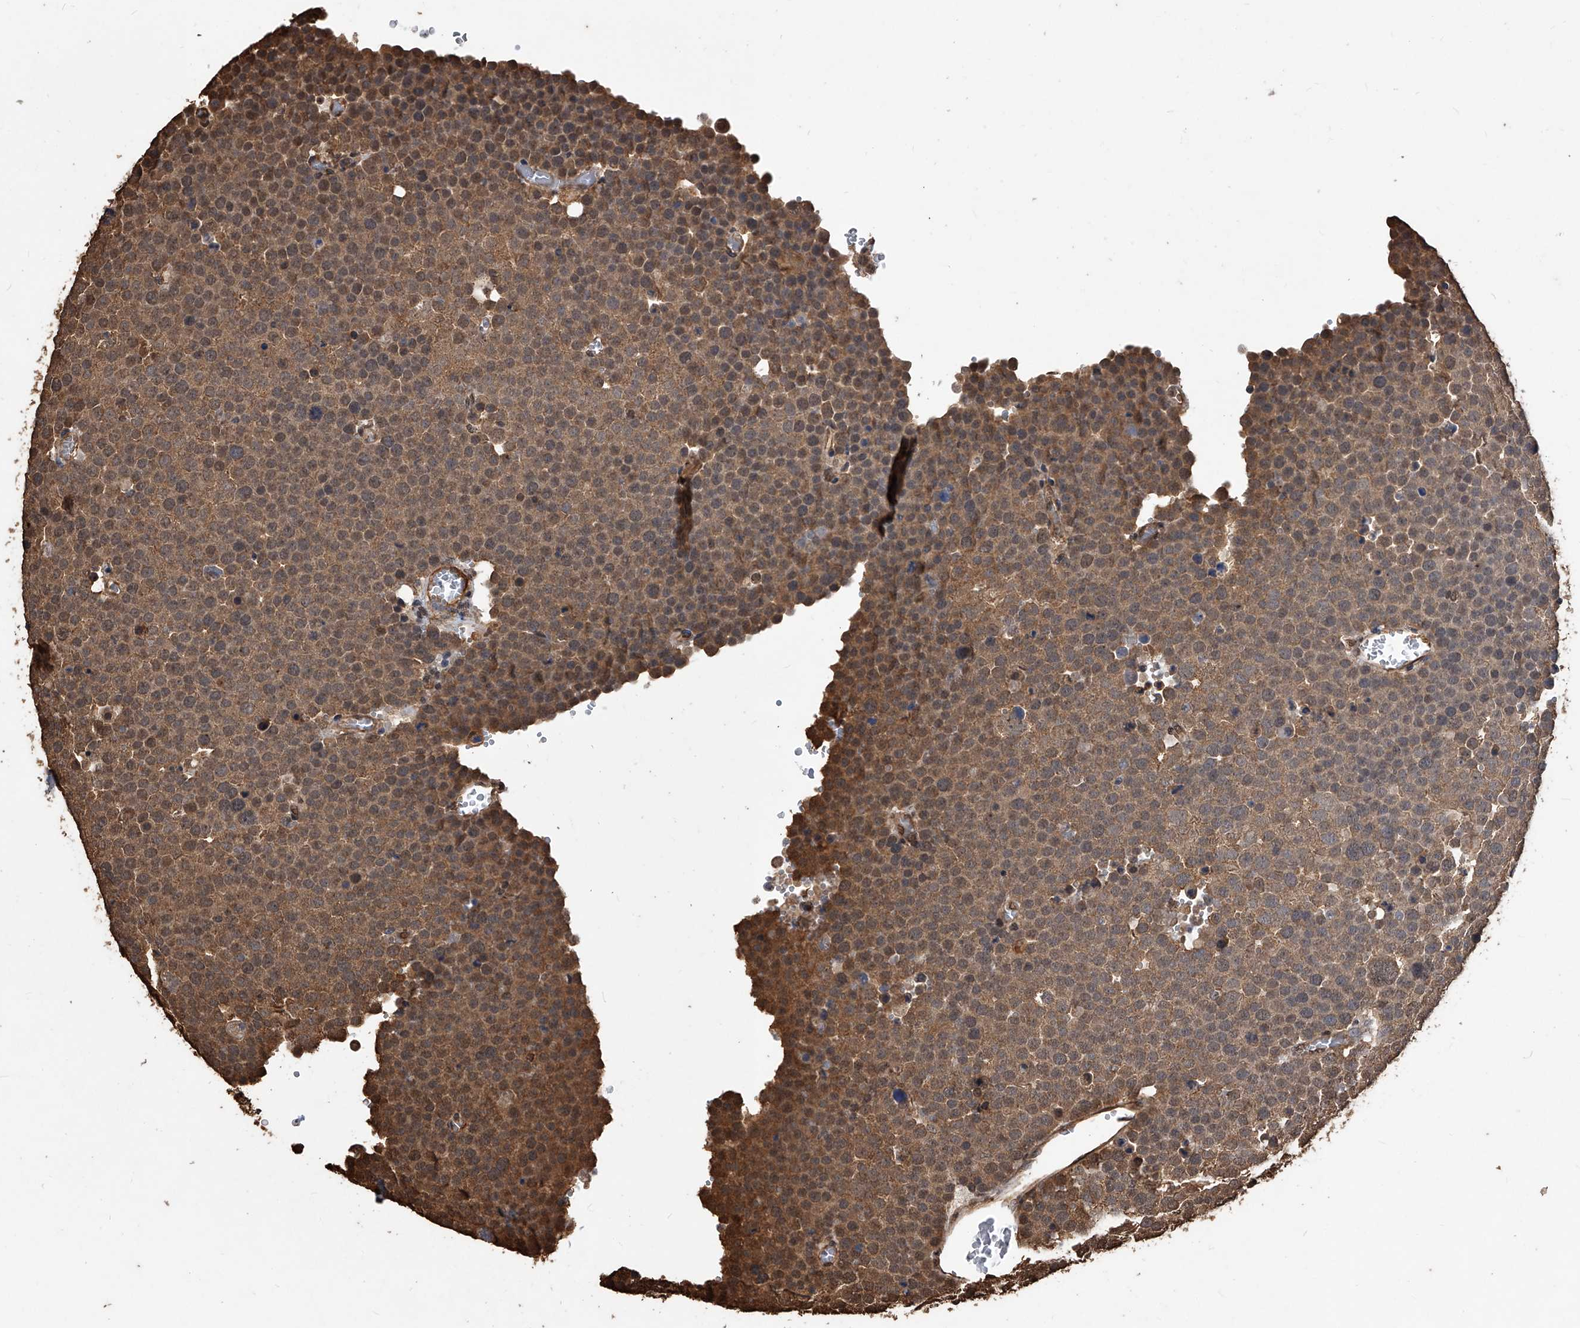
{"staining": {"intensity": "moderate", "quantity": ">75%", "location": "cytoplasmic/membranous,nuclear"}, "tissue": "testis cancer", "cell_type": "Tumor cells", "image_type": "cancer", "snomed": [{"axis": "morphology", "description": "Seminoma, NOS"}, {"axis": "topography", "description": "Testis"}], "caption": "Immunohistochemistry (DAB (3,3'-diaminobenzidine)) staining of testis cancer (seminoma) displays moderate cytoplasmic/membranous and nuclear protein positivity in approximately >75% of tumor cells.", "gene": "FBXL4", "patient": {"sex": "male", "age": 71}}